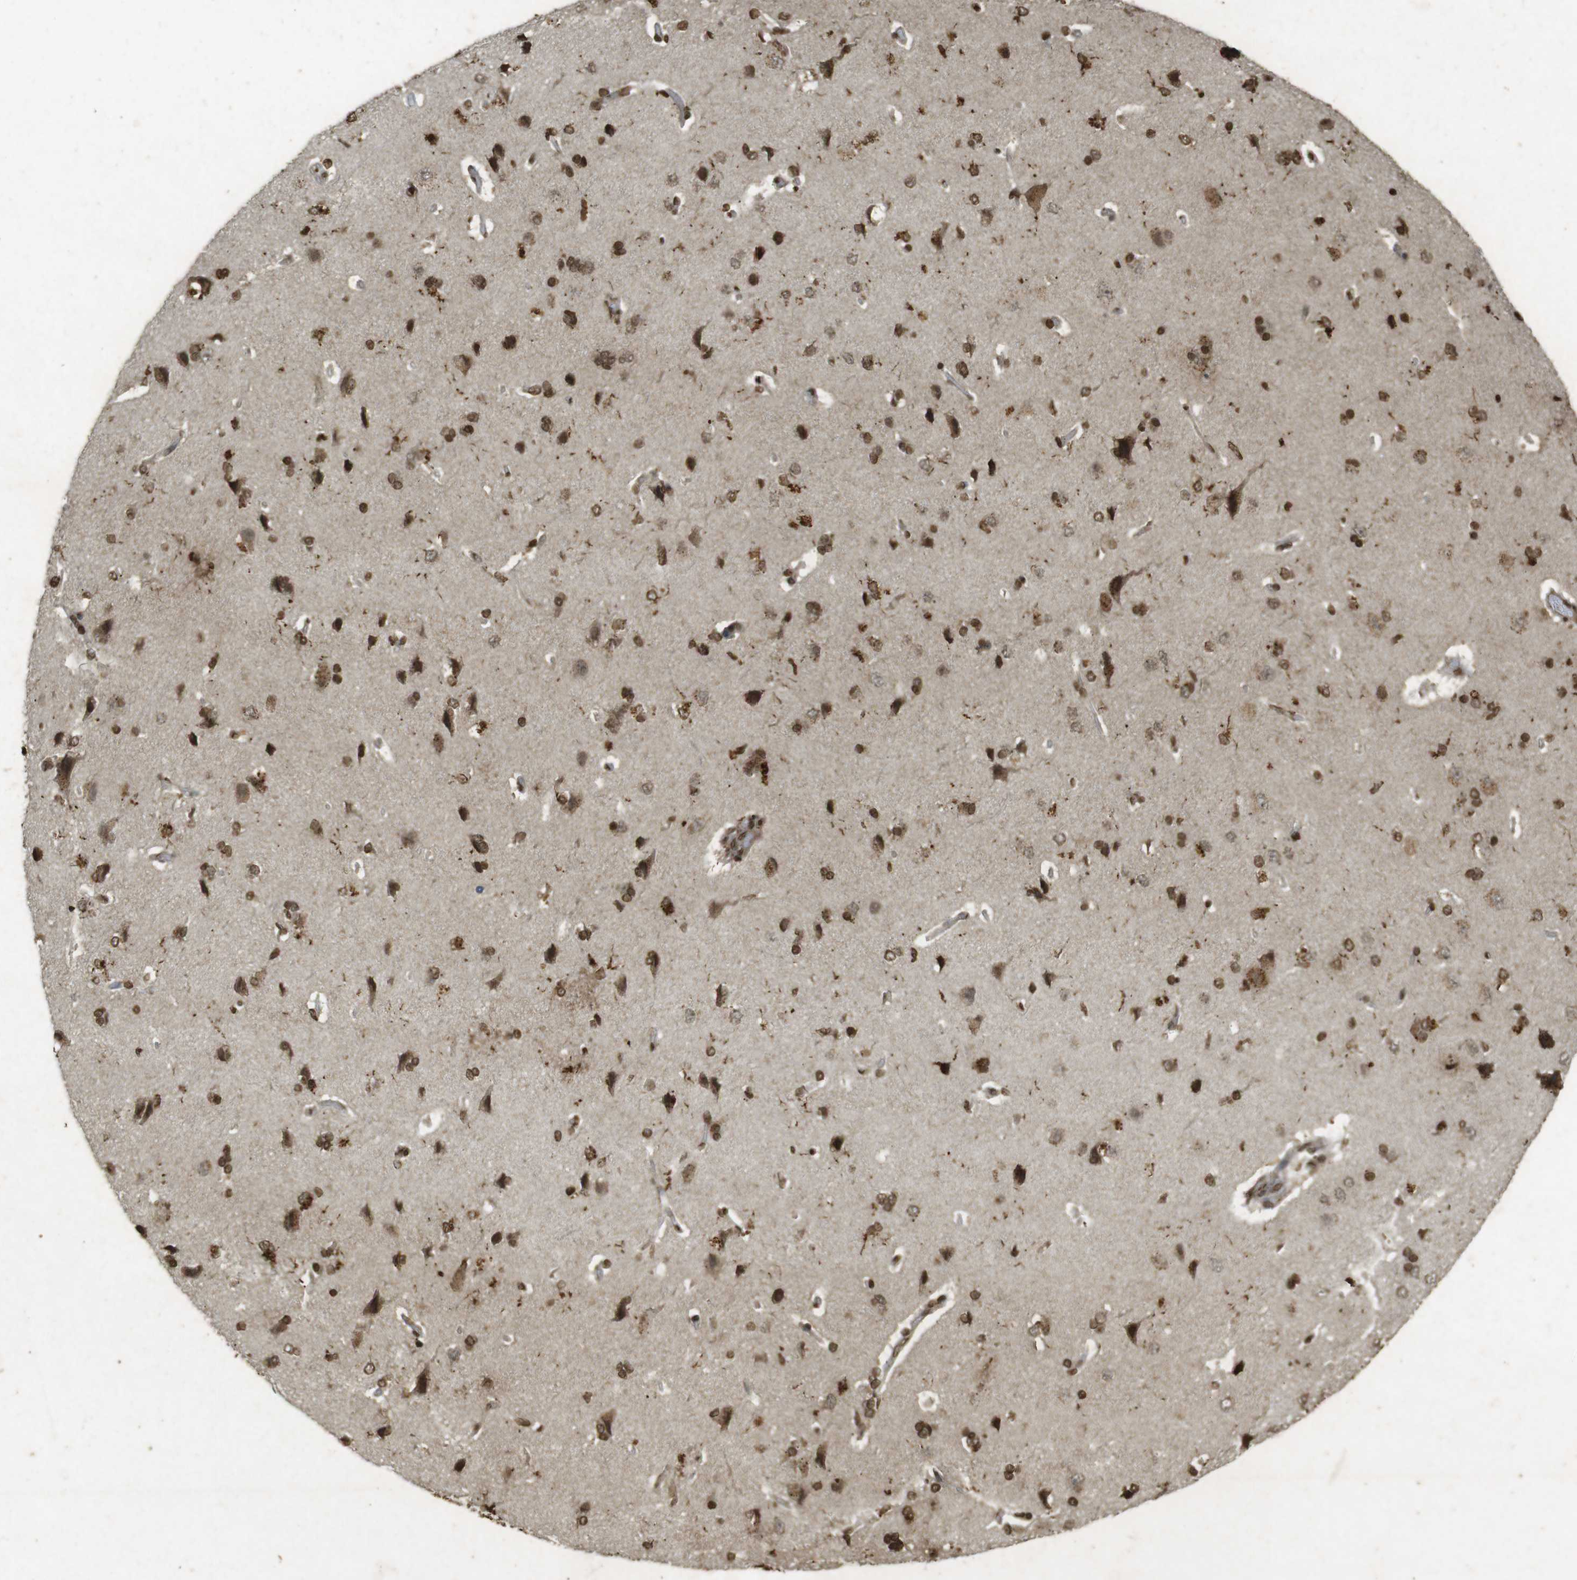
{"staining": {"intensity": "weak", "quantity": ">75%", "location": "cytoplasmic/membranous,nuclear"}, "tissue": "cerebral cortex", "cell_type": "Endothelial cells", "image_type": "normal", "snomed": [{"axis": "morphology", "description": "Normal tissue, NOS"}, {"axis": "topography", "description": "Cerebral cortex"}], "caption": "IHC histopathology image of normal cerebral cortex stained for a protein (brown), which demonstrates low levels of weak cytoplasmic/membranous,nuclear staining in approximately >75% of endothelial cells.", "gene": "ORC4", "patient": {"sex": "male", "age": 62}}